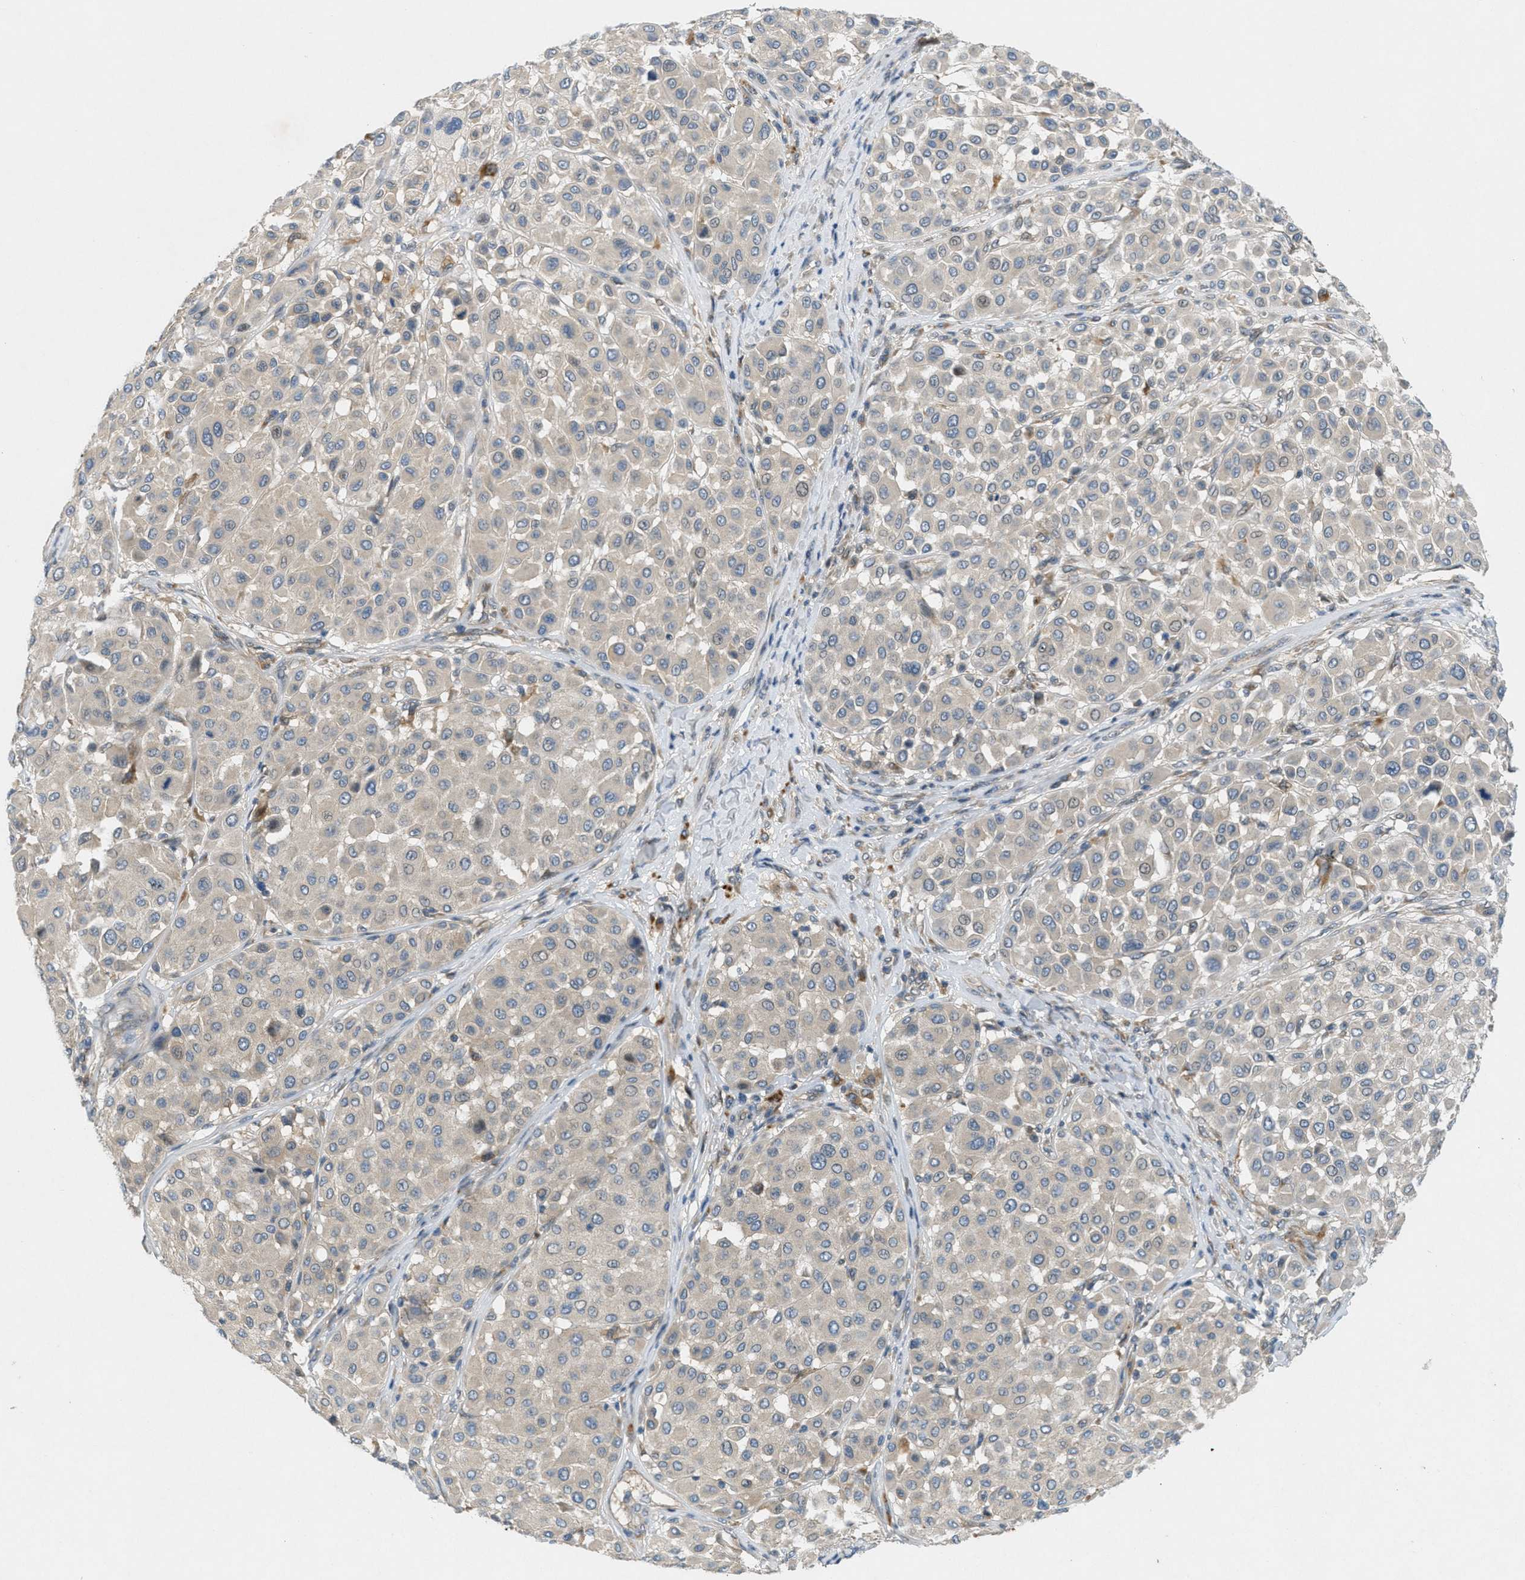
{"staining": {"intensity": "weak", "quantity": "<25%", "location": "cytoplasmic/membranous"}, "tissue": "melanoma", "cell_type": "Tumor cells", "image_type": "cancer", "snomed": [{"axis": "morphology", "description": "Malignant melanoma, Metastatic site"}, {"axis": "topography", "description": "Soft tissue"}], "caption": "Protein analysis of malignant melanoma (metastatic site) shows no significant positivity in tumor cells. Nuclei are stained in blue.", "gene": "SIGMAR1", "patient": {"sex": "male", "age": 41}}